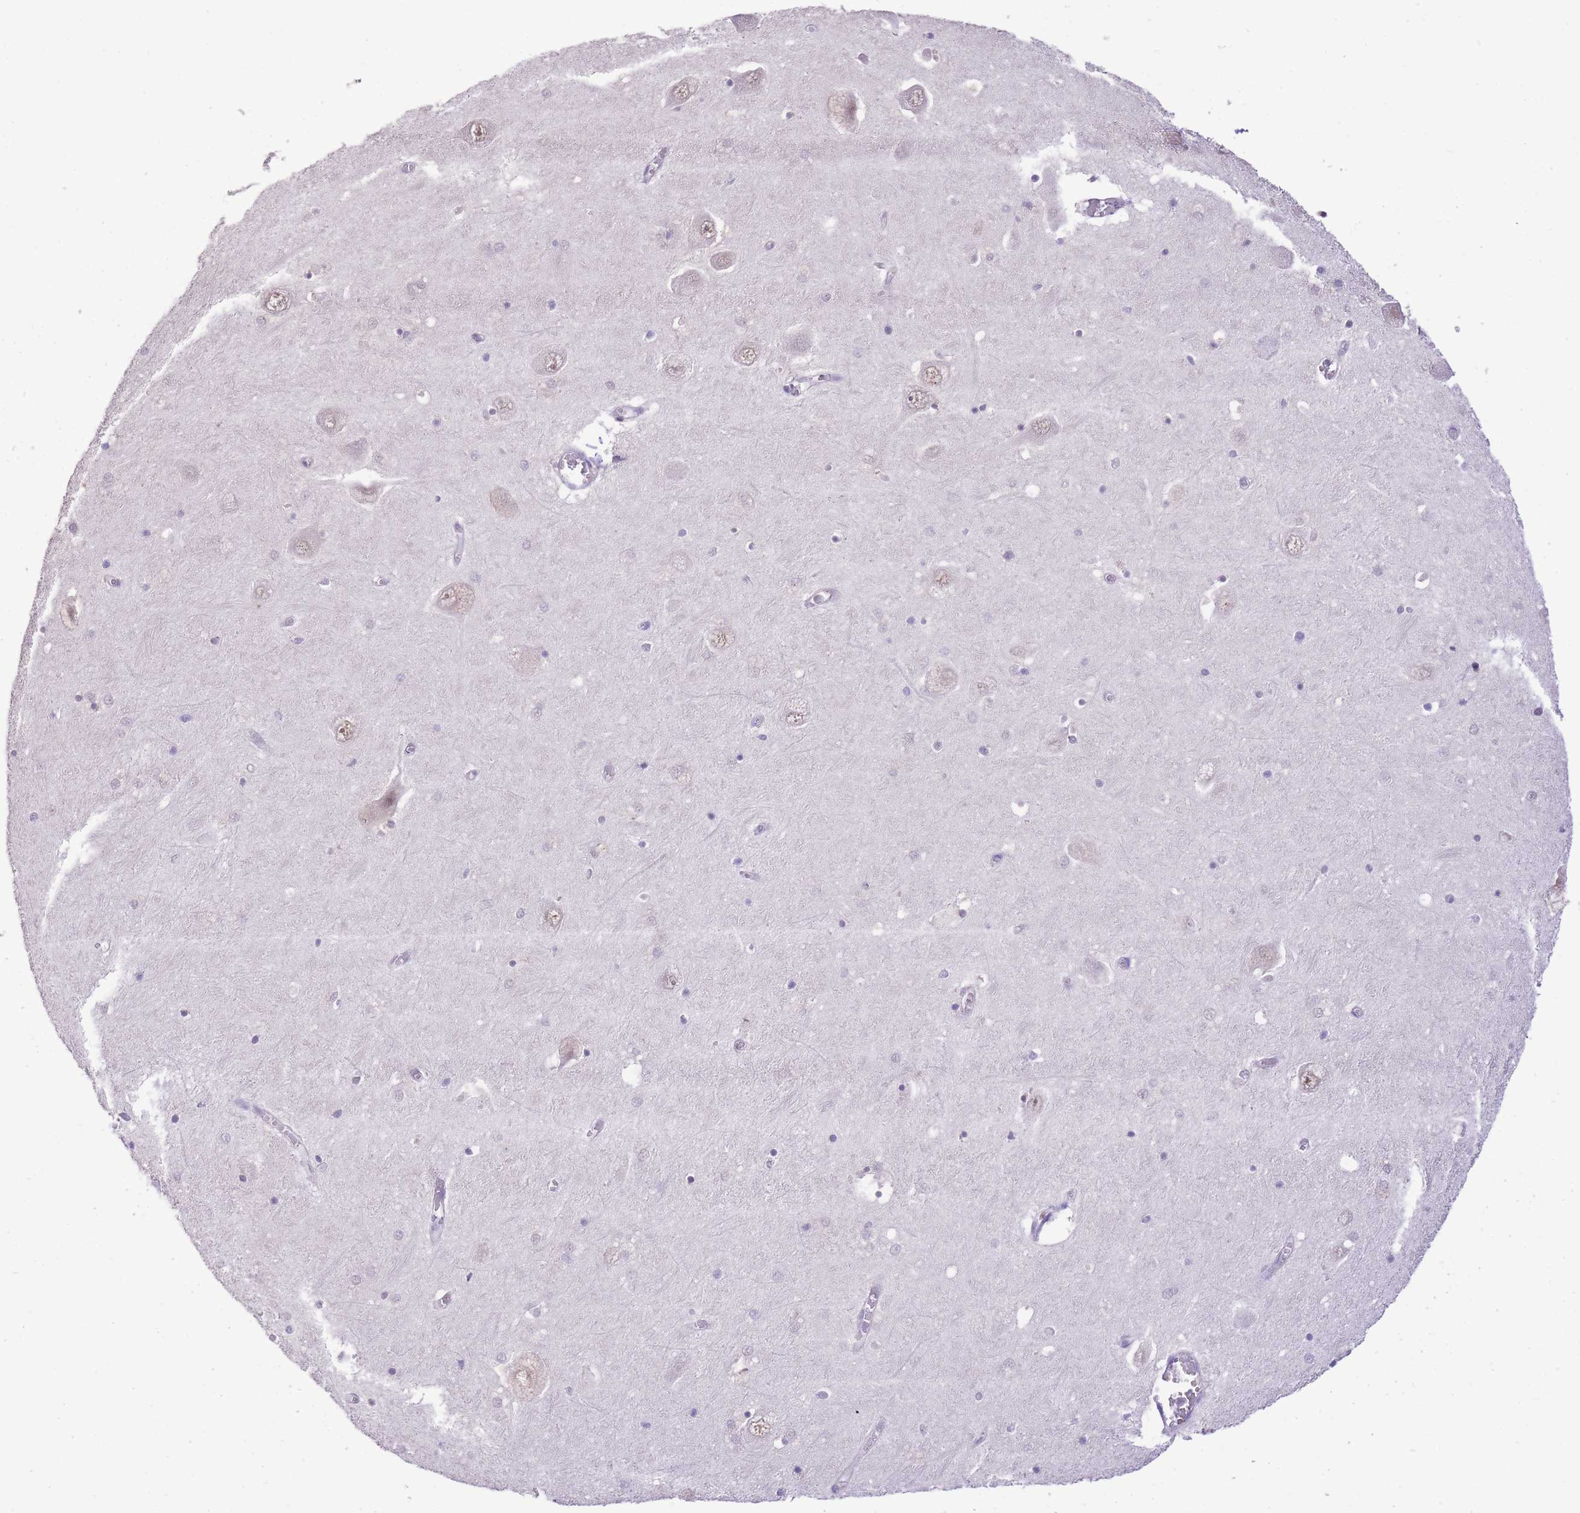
{"staining": {"intensity": "negative", "quantity": "none", "location": "none"}, "tissue": "hippocampus", "cell_type": "Glial cells", "image_type": "normal", "snomed": [{"axis": "morphology", "description": "Normal tissue, NOS"}, {"axis": "topography", "description": "Hippocampus"}], "caption": "Immunohistochemical staining of benign human hippocampus demonstrates no significant positivity in glial cells. The staining was performed using DAB (3,3'-diaminobenzidine) to visualize the protein expression in brown, while the nuclei were stained in blue with hematoxylin (Magnification: 20x).", "gene": "UBXN7", "patient": {"sex": "male", "age": 70}}